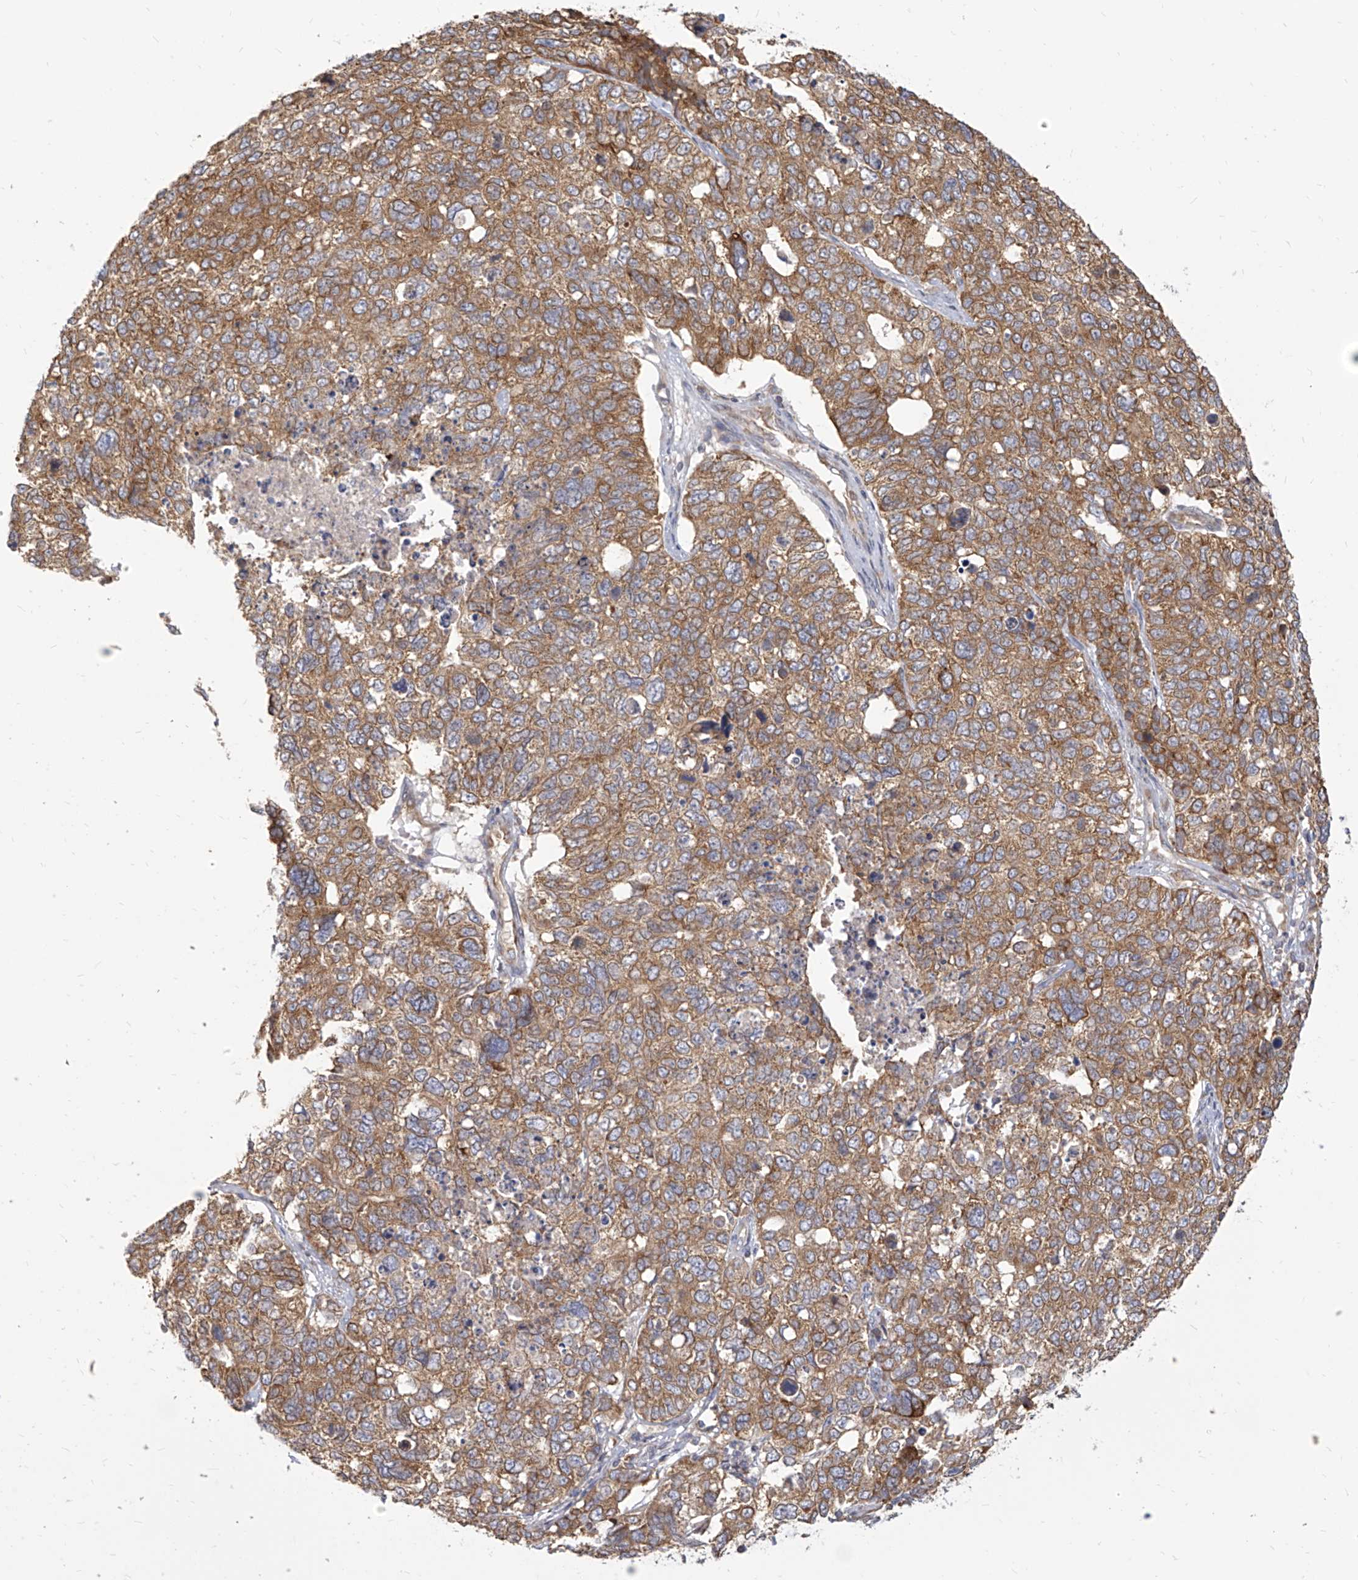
{"staining": {"intensity": "moderate", "quantity": ">75%", "location": "cytoplasmic/membranous"}, "tissue": "cervical cancer", "cell_type": "Tumor cells", "image_type": "cancer", "snomed": [{"axis": "morphology", "description": "Squamous cell carcinoma, NOS"}, {"axis": "topography", "description": "Cervix"}], "caption": "Immunohistochemical staining of human cervical cancer shows medium levels of moderate cytoplasmic/membranous positivity in approximately >75% of tumor cells.", "gene": "FAM83B", "patient": {"sex": "female", "age": 63}}